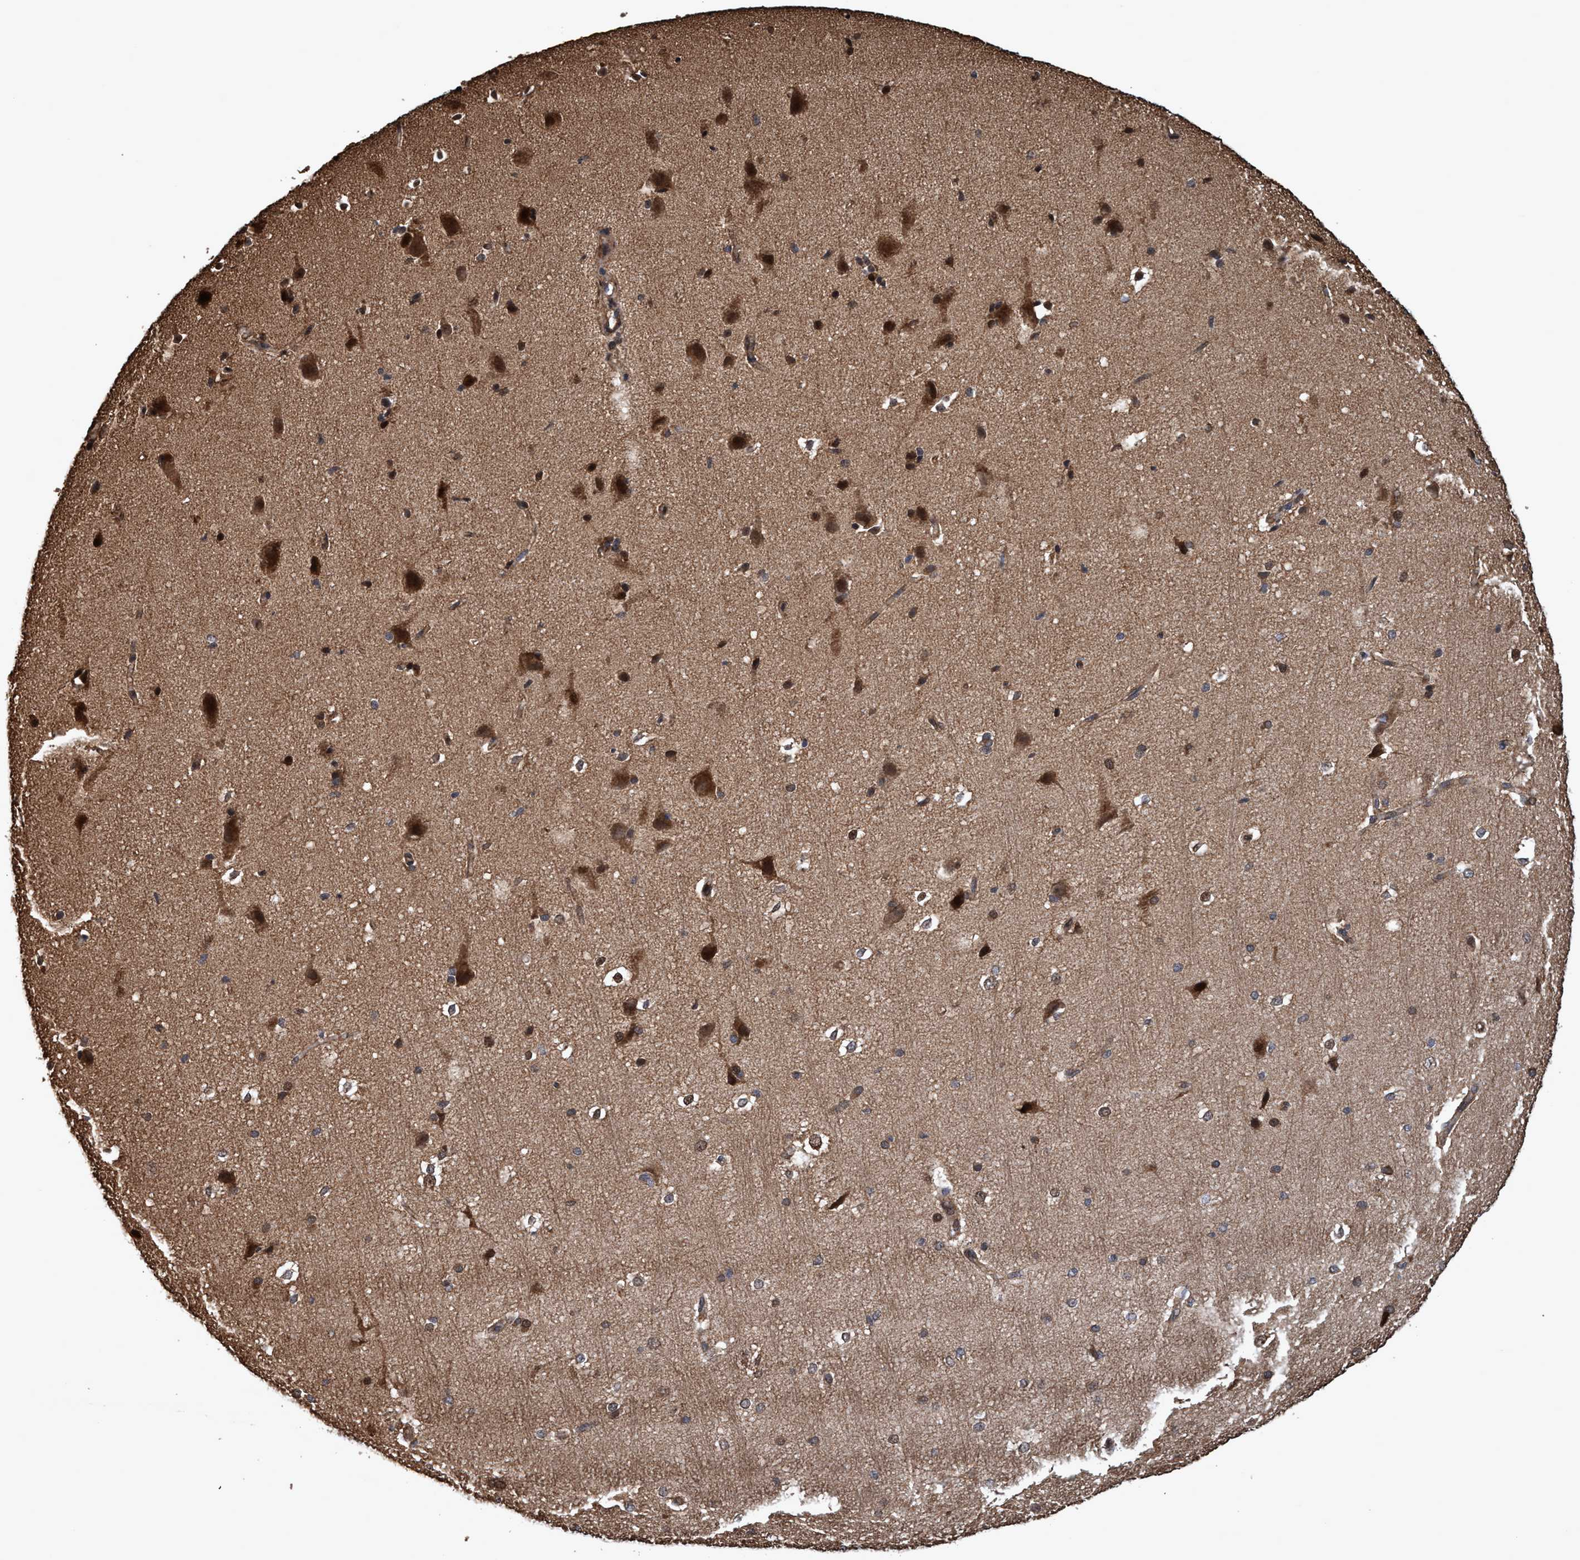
{"staining": {"intensity": "moderate", "quantity": ">75%", "location": "cytoplasmic/membranous"}, "tissue": "cerebral cortex", "cell_type": "Endothelial cells", "image_type": "normal", "snomed": [{"axis": "morphology", "description": "Normal tissue, NOS"}, {"axis": "morphology", "description": "Developmental malformation"}, {"axis": "topography", "description": "Cerebral cortex"}], "caption": "About >75% of endothelial cells in normal cerebral cortex reveal moderate cytoplasmic/membranous protein expression as visualized by brown immunohistochemical staining.", "gene": "TRPC7", "patient": {"sex": "female", "age": 30}}